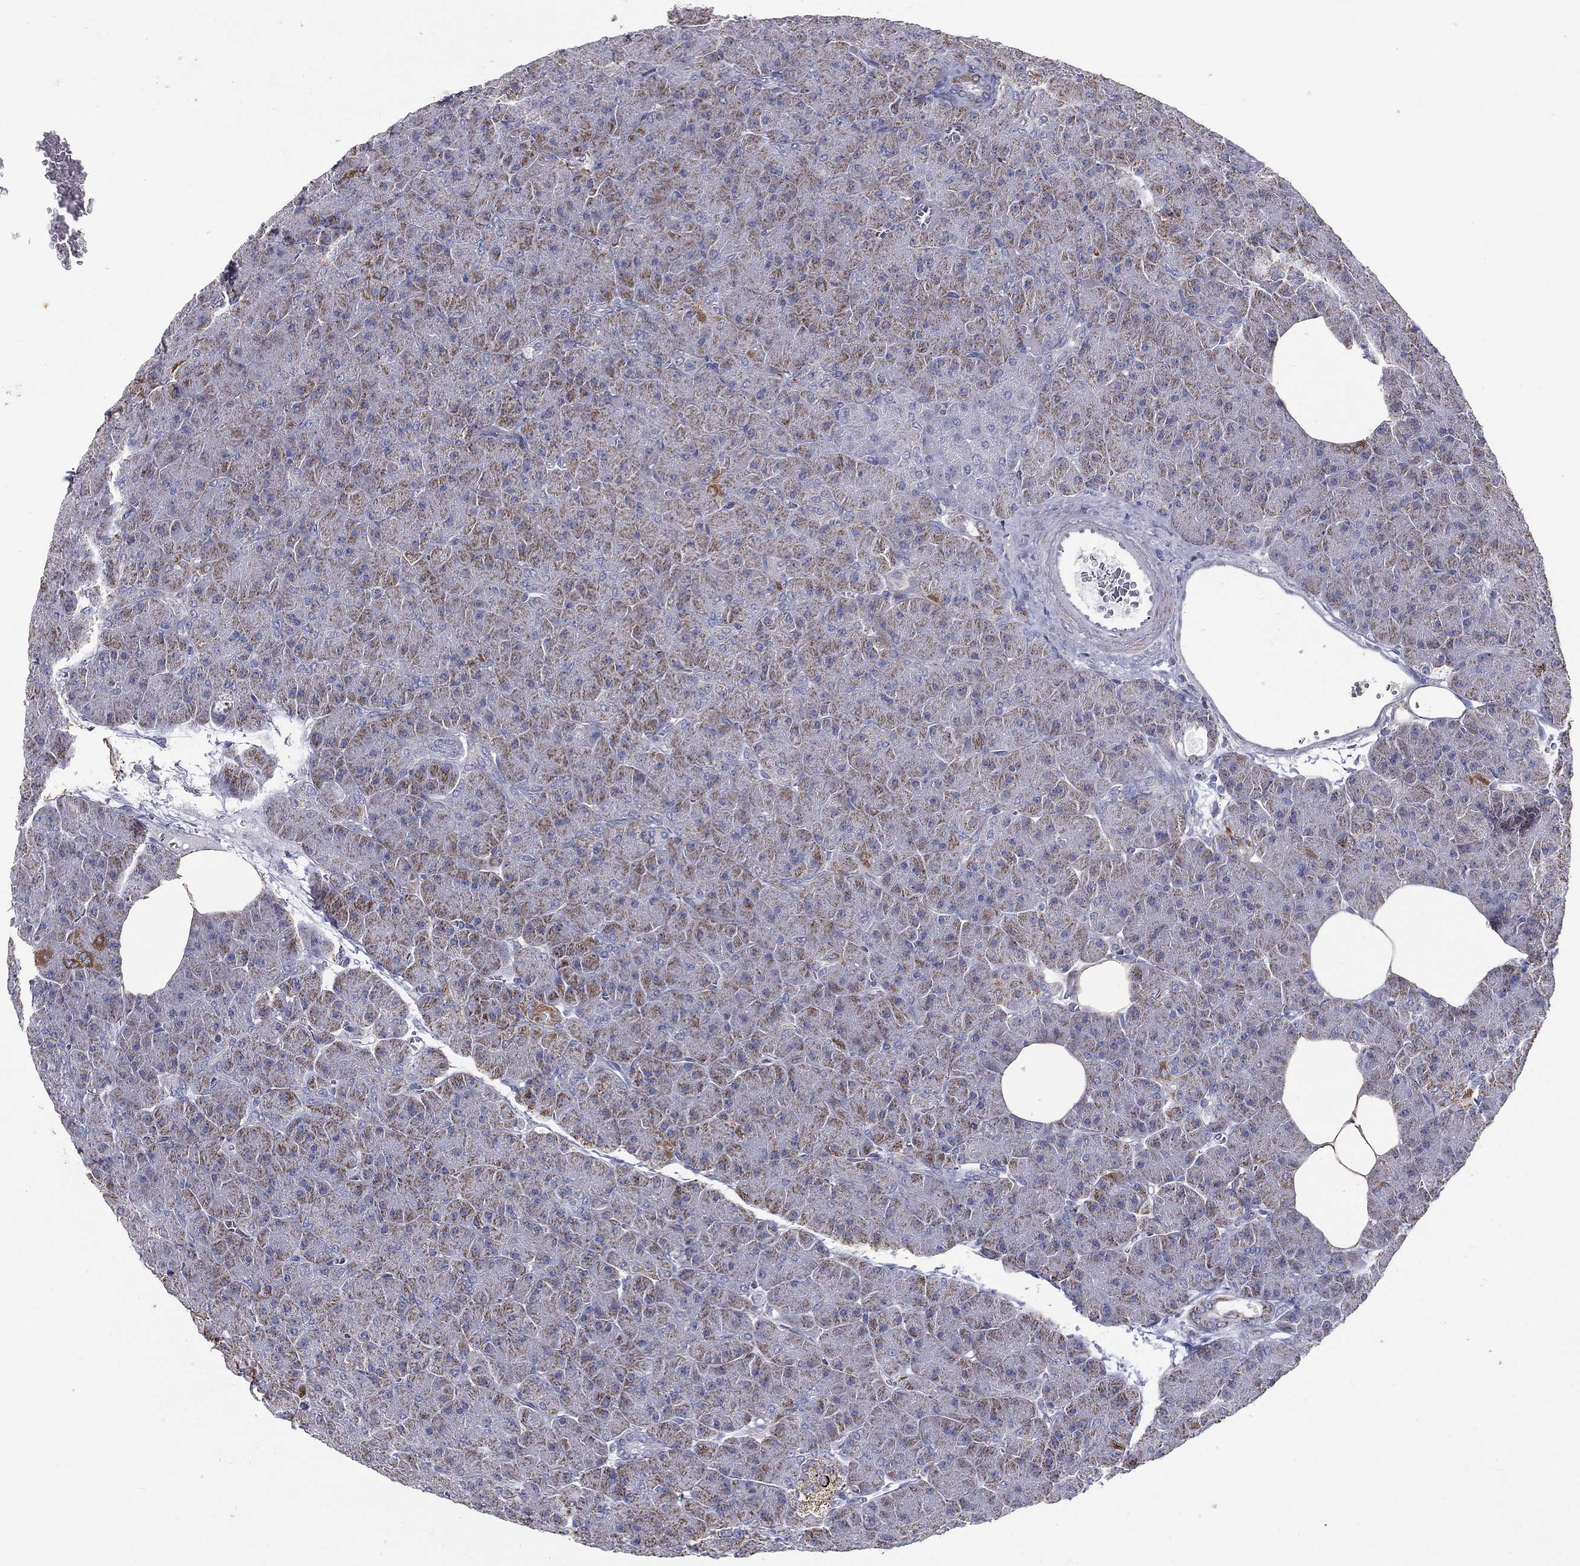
{"staining": {"intensity": "weak", "quantity": "25%-75%", "location": "cytoplasmic/membranous"}, "tissue": "pancreas", "cell_type": "Exocrine glandular cells", "image_type": "normal", "snomed": [{"axis": "morphology", "description": "Normal tissue, NOS"}, {"axis": "topography", "description": "Pancreas"}], "caption": "The histopathology image reveals immunohistochemical staining of normal pancreas. There is weak cytoplasmic/membranous positivity is identified in approximately 25%-75% of exocrine glandular cells. The protein of interest is shown in brown color, while the nuclei are stained blue.", "gene": "SFXN1", "patient": {"sex": "male", "age": 61}}